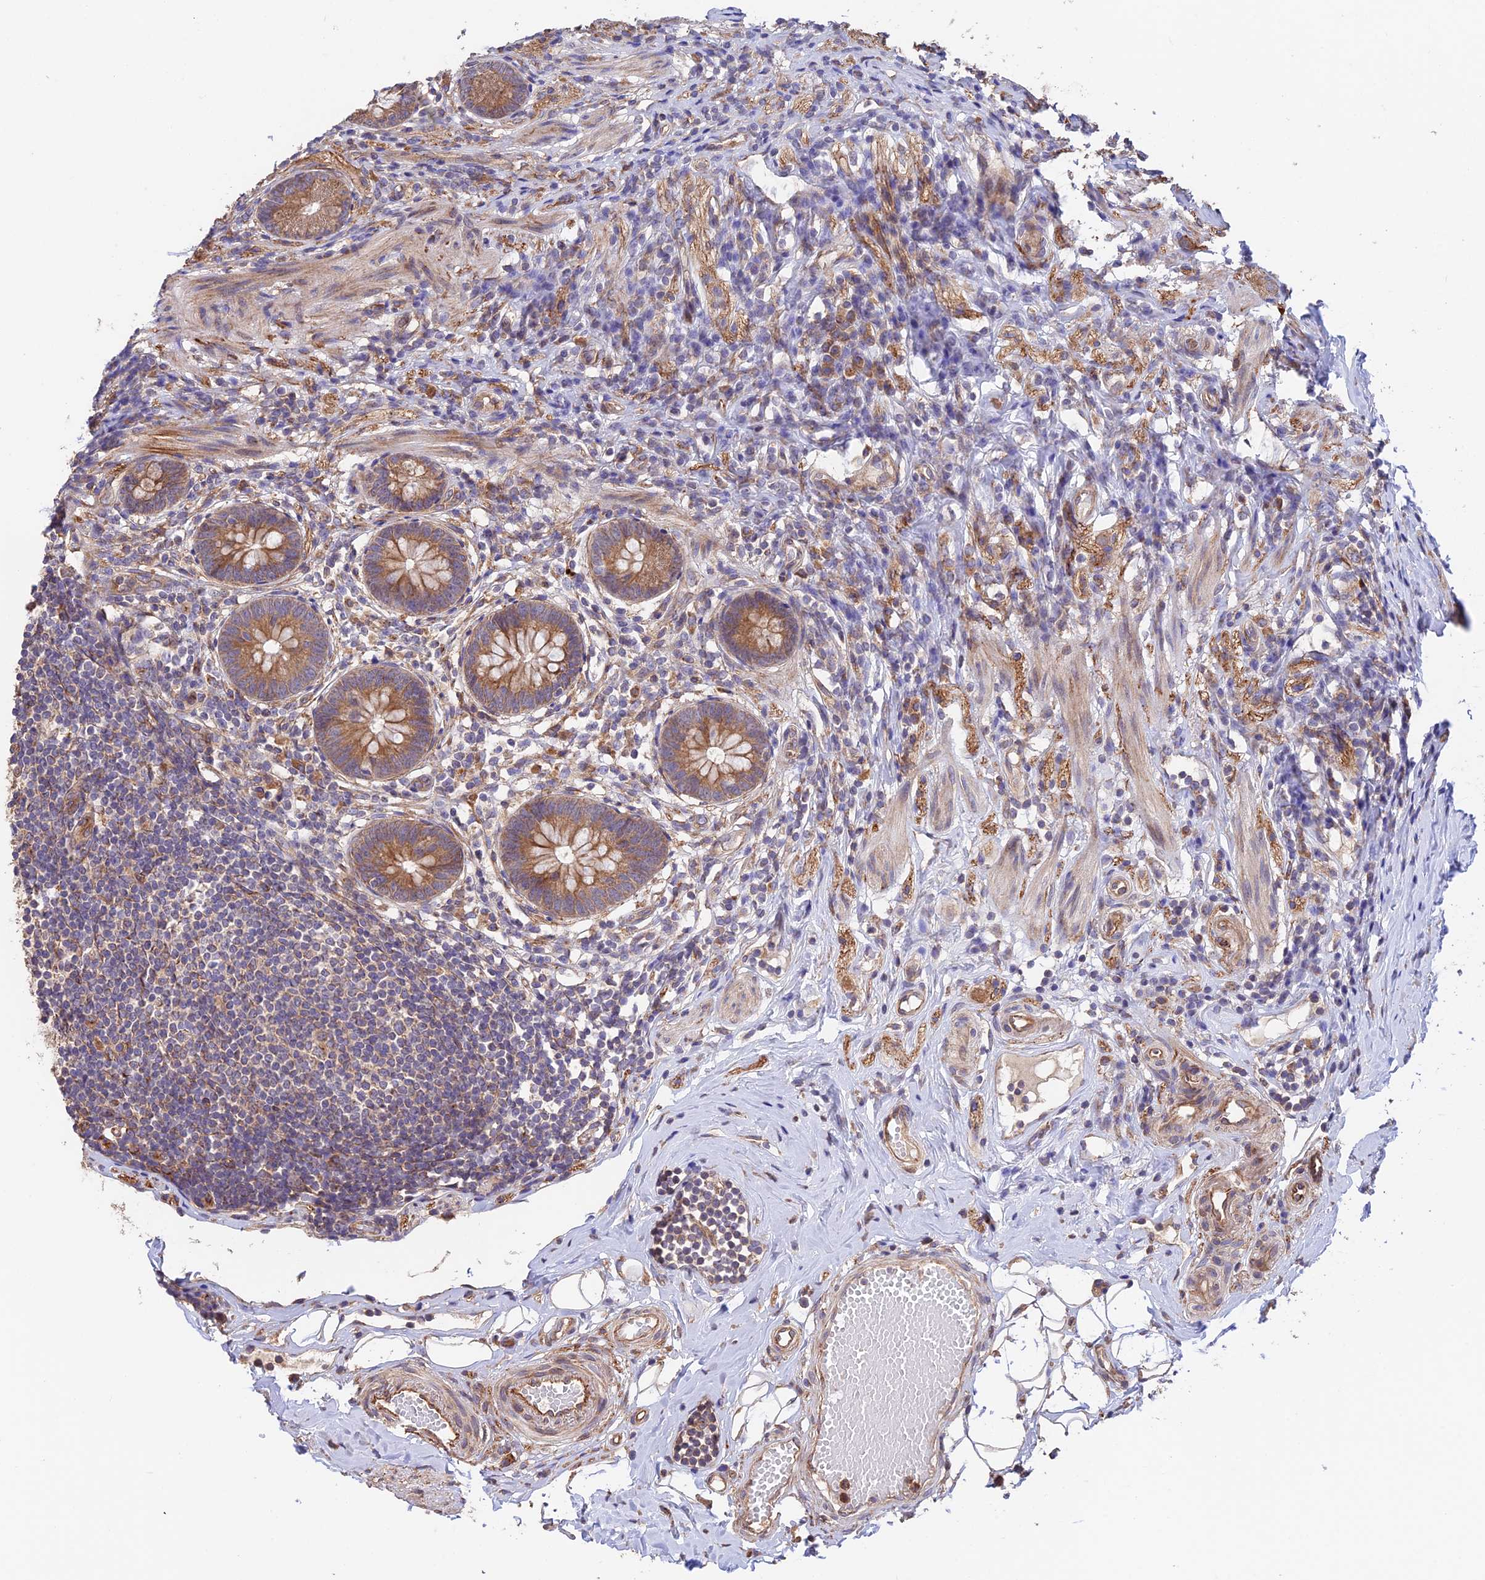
{"staining": {"intensity": "moderate", "quantity": ">75%", "location": "cytoplasmic/membranous"}, "tissue": "appendix", "cell_type": "Glandular cells", "image_type": "normal", "snomed": [{"axis": "morphology", "description": "Normal tissue, NOS"}, {"axis": "topography", "description": "Appendix"}], "caption": "The photomicrograph displays immunohistochemical staining of normal appendix. There is moderate cytoplasmic/membranous staining is present in about >75% of glandular cells.", "gene": "EMC3", "patient": {"sex": "female", "age": 62}}